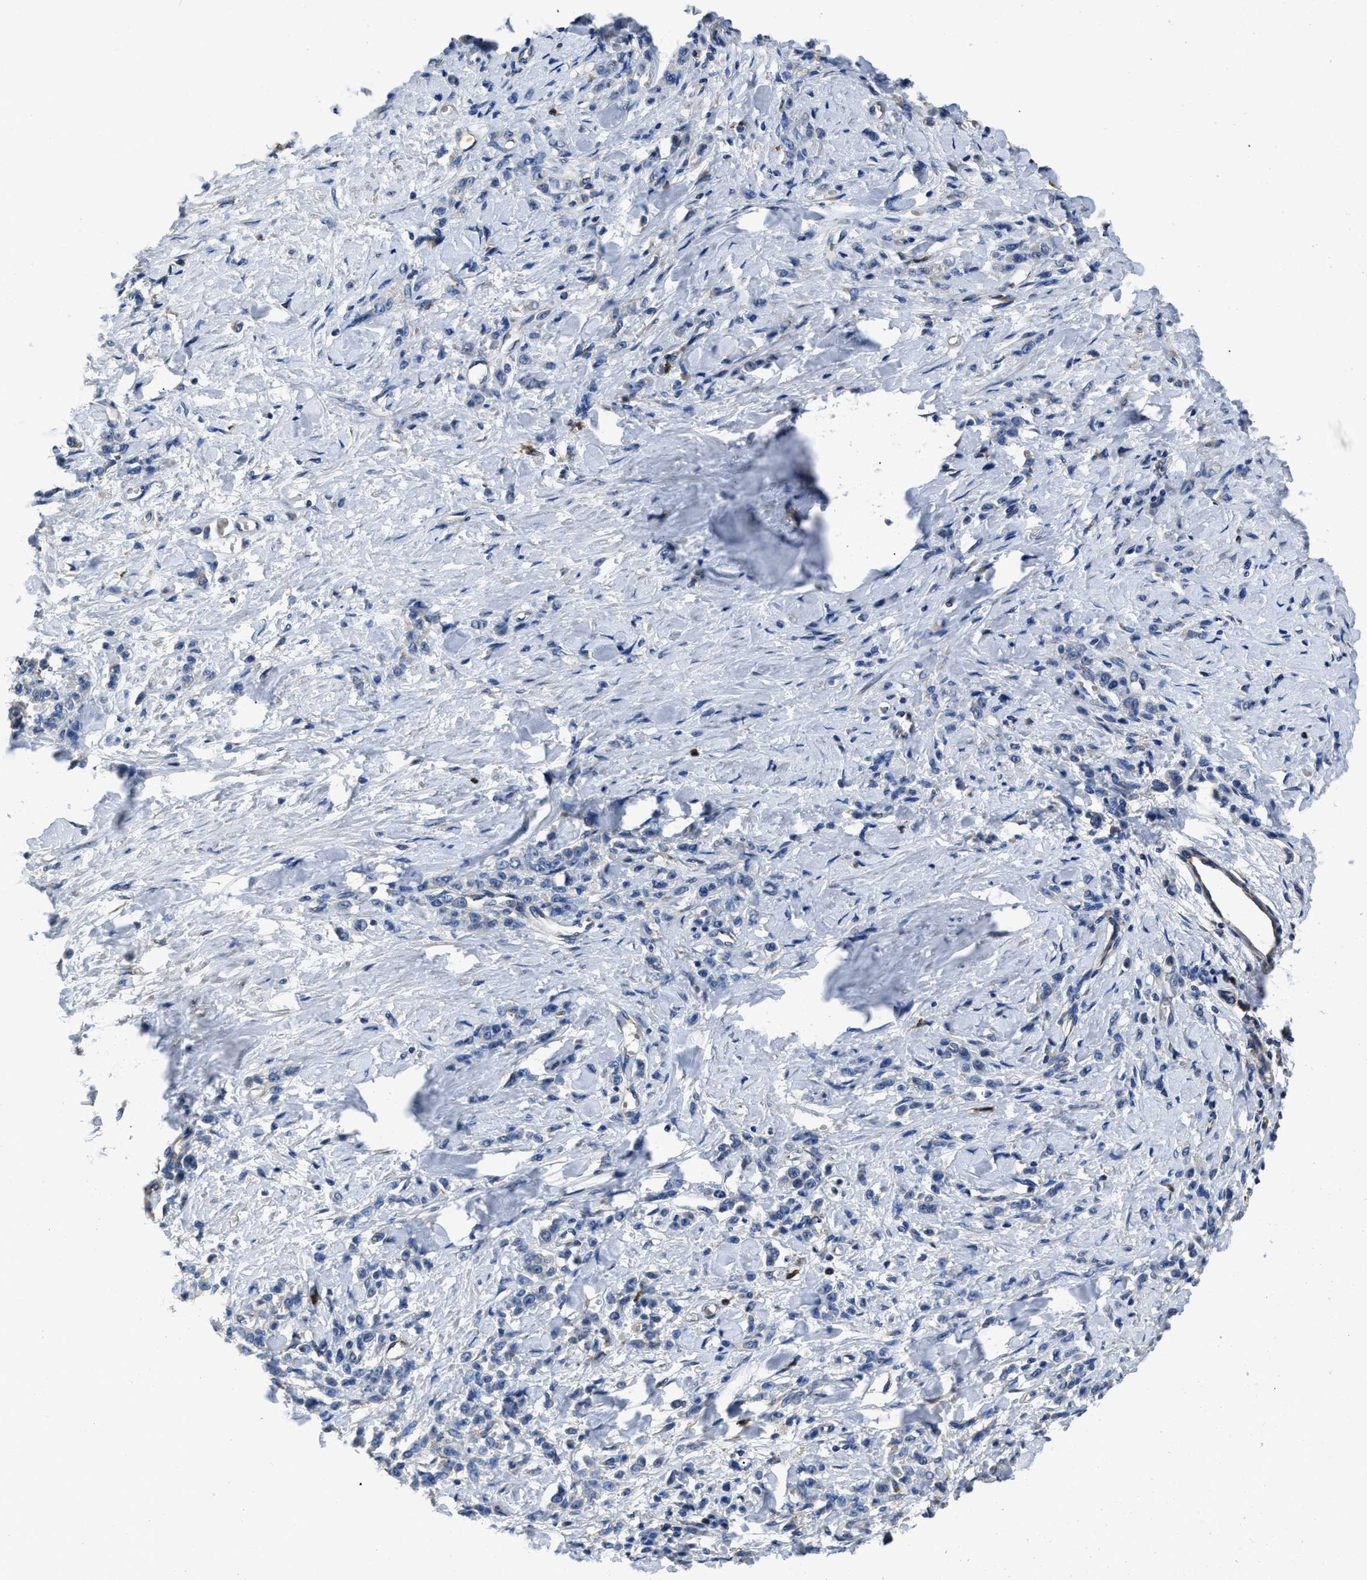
{"staining": {"intensity": "negative", "quantity": "none", "location": "none"}, "tissue": "stomach cancer", "cell_type": "Tumor cells", "image_type": "cancer", "snomed": [{"axis": "morphology", "description": "Normal tissue, NOS"}, {"axis": "morphology", "description": "Adenocarcinoma, NOS"}, {"axis": "topography", "description": "Stomach"}], "caption": "Histopathology image shows no protein positivity in tumor cells of stomach cancer (adenocarcinoma) tissue.", "gene": "ANGPT1", "patient": {"sex": "male", "age": 82}}